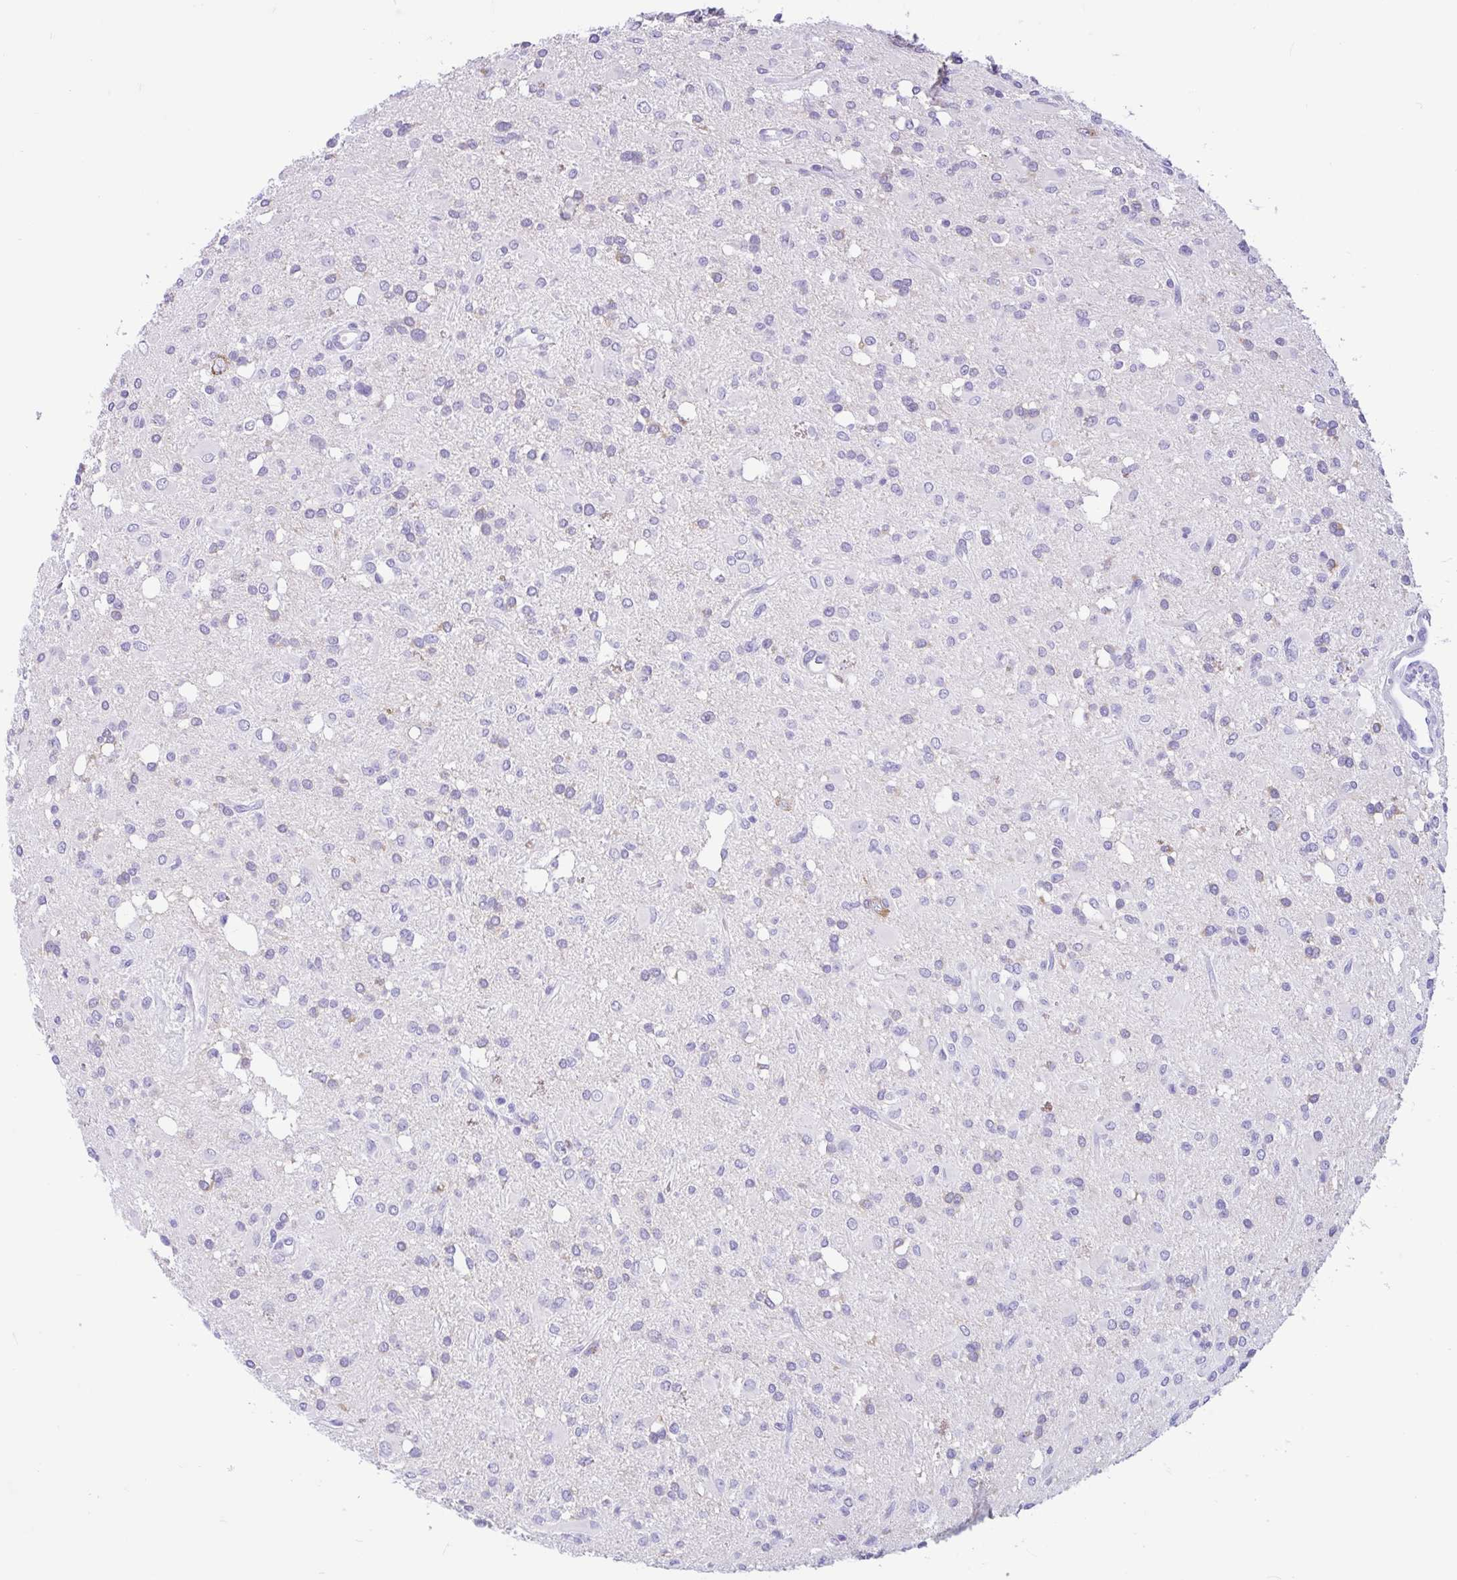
{"staining": {"intensity": "negative", "quantity": "none", "location": "none"}, "tissue": "glioma", "cell_type": "Tumor cells", "image_type": "cancer", "snomed": [{"axis": "morphology", "description": "Glioma, malignant, Low grade"}, {"axis": "topography", "description": "Brain"}], "caption": "DAB immunohistochemical staining of human glioma displays no significant expression in tumor cells.", "gene": "OR4N4", "patient": {"sex": "female", "age": 33}}